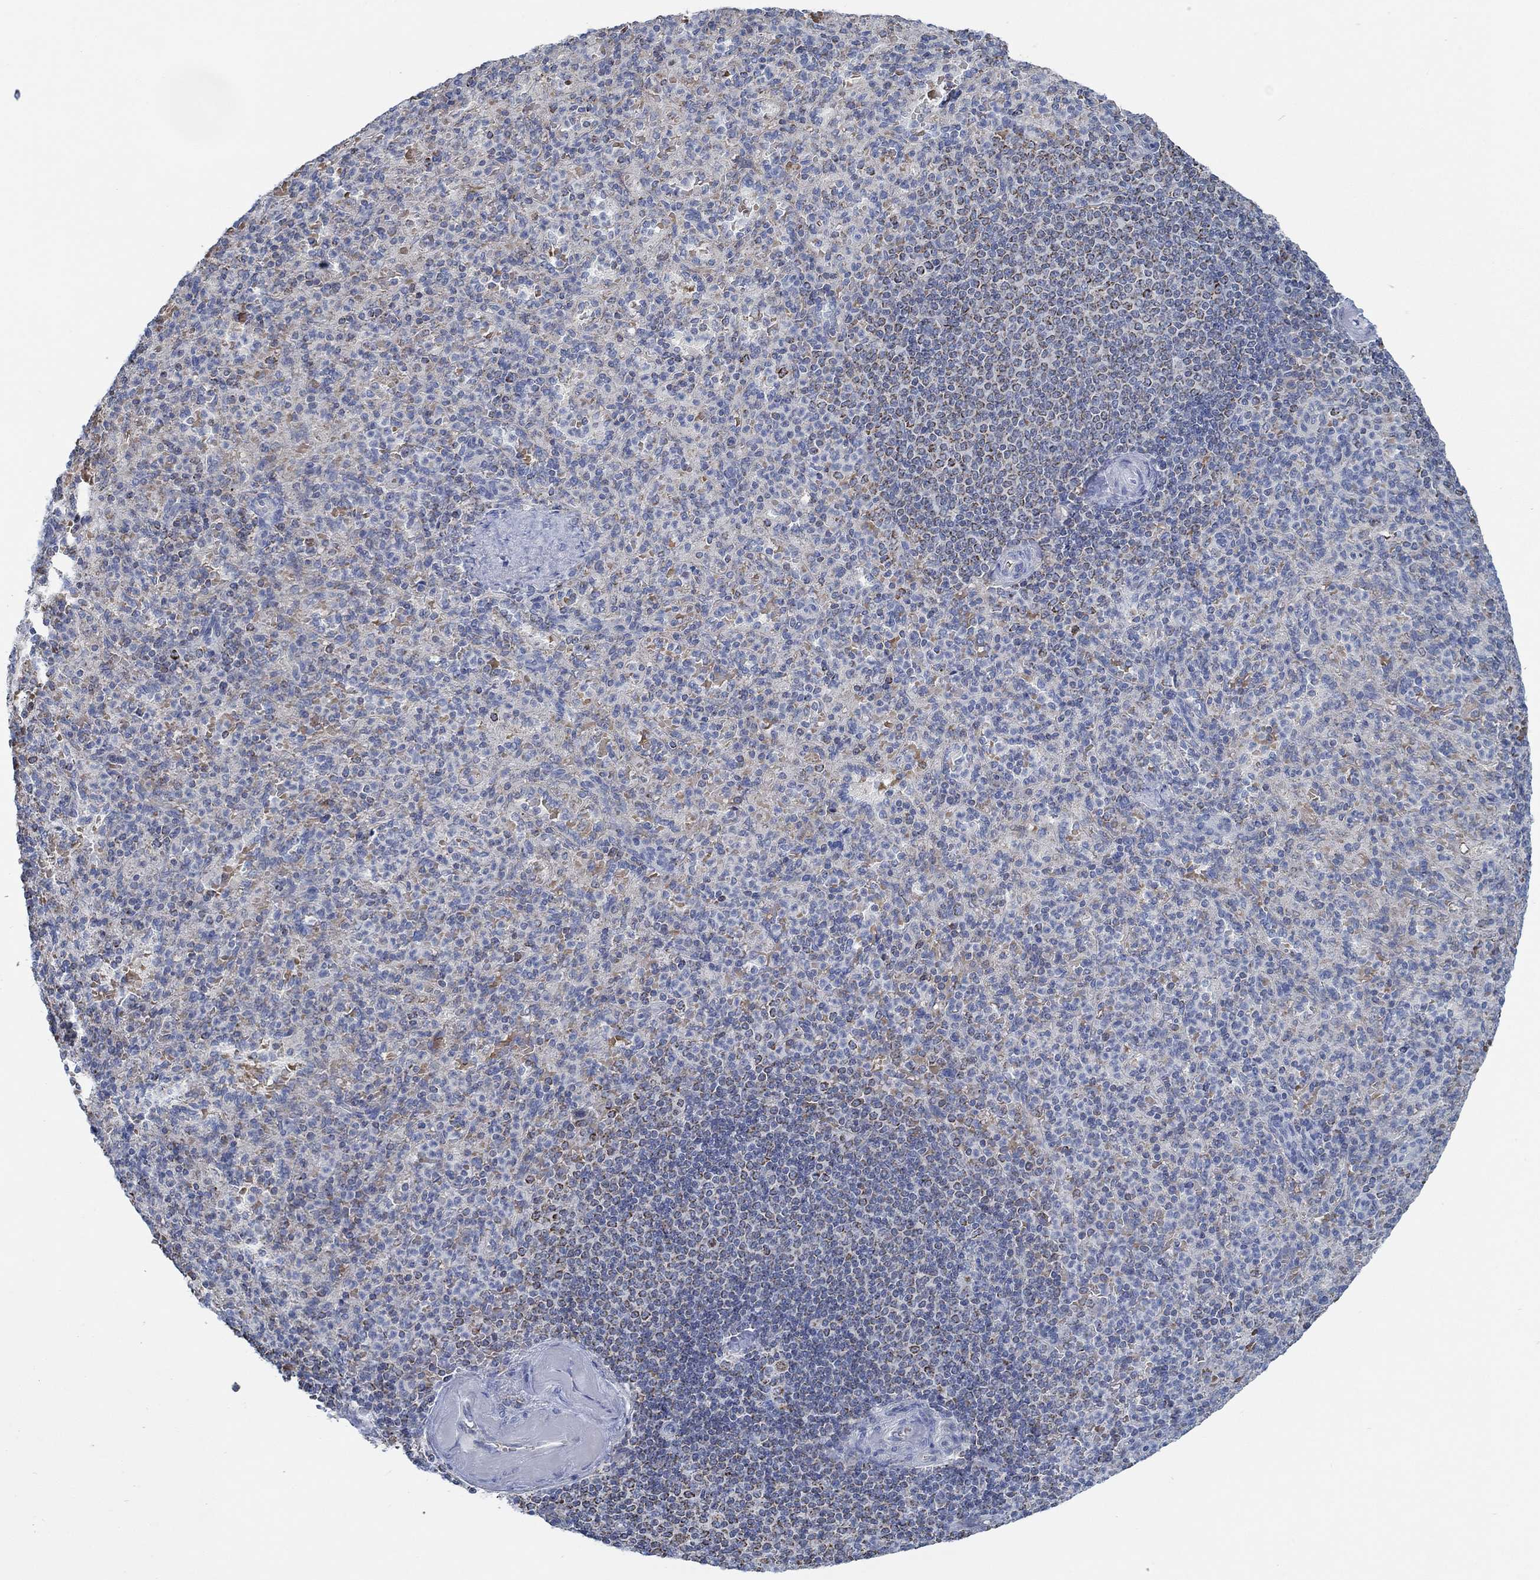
{"staining": {"intensity": "negative", "quantity": "none", "location": "none"}, "tissue": "spleen", "cell_type": "Cells in red pulp", "image_type": "normal", "snomed": [{"axis": "morphology", "description": "Normal tissue, NOS"}, {"axis": "topography", "description": "Spleen"}], "caption": "Histopathology image shows no significant protein staining in cells in red pulp of normal spleen.", "gene": "GLOD5", "patient": {"sex": "female", "age": 74}}